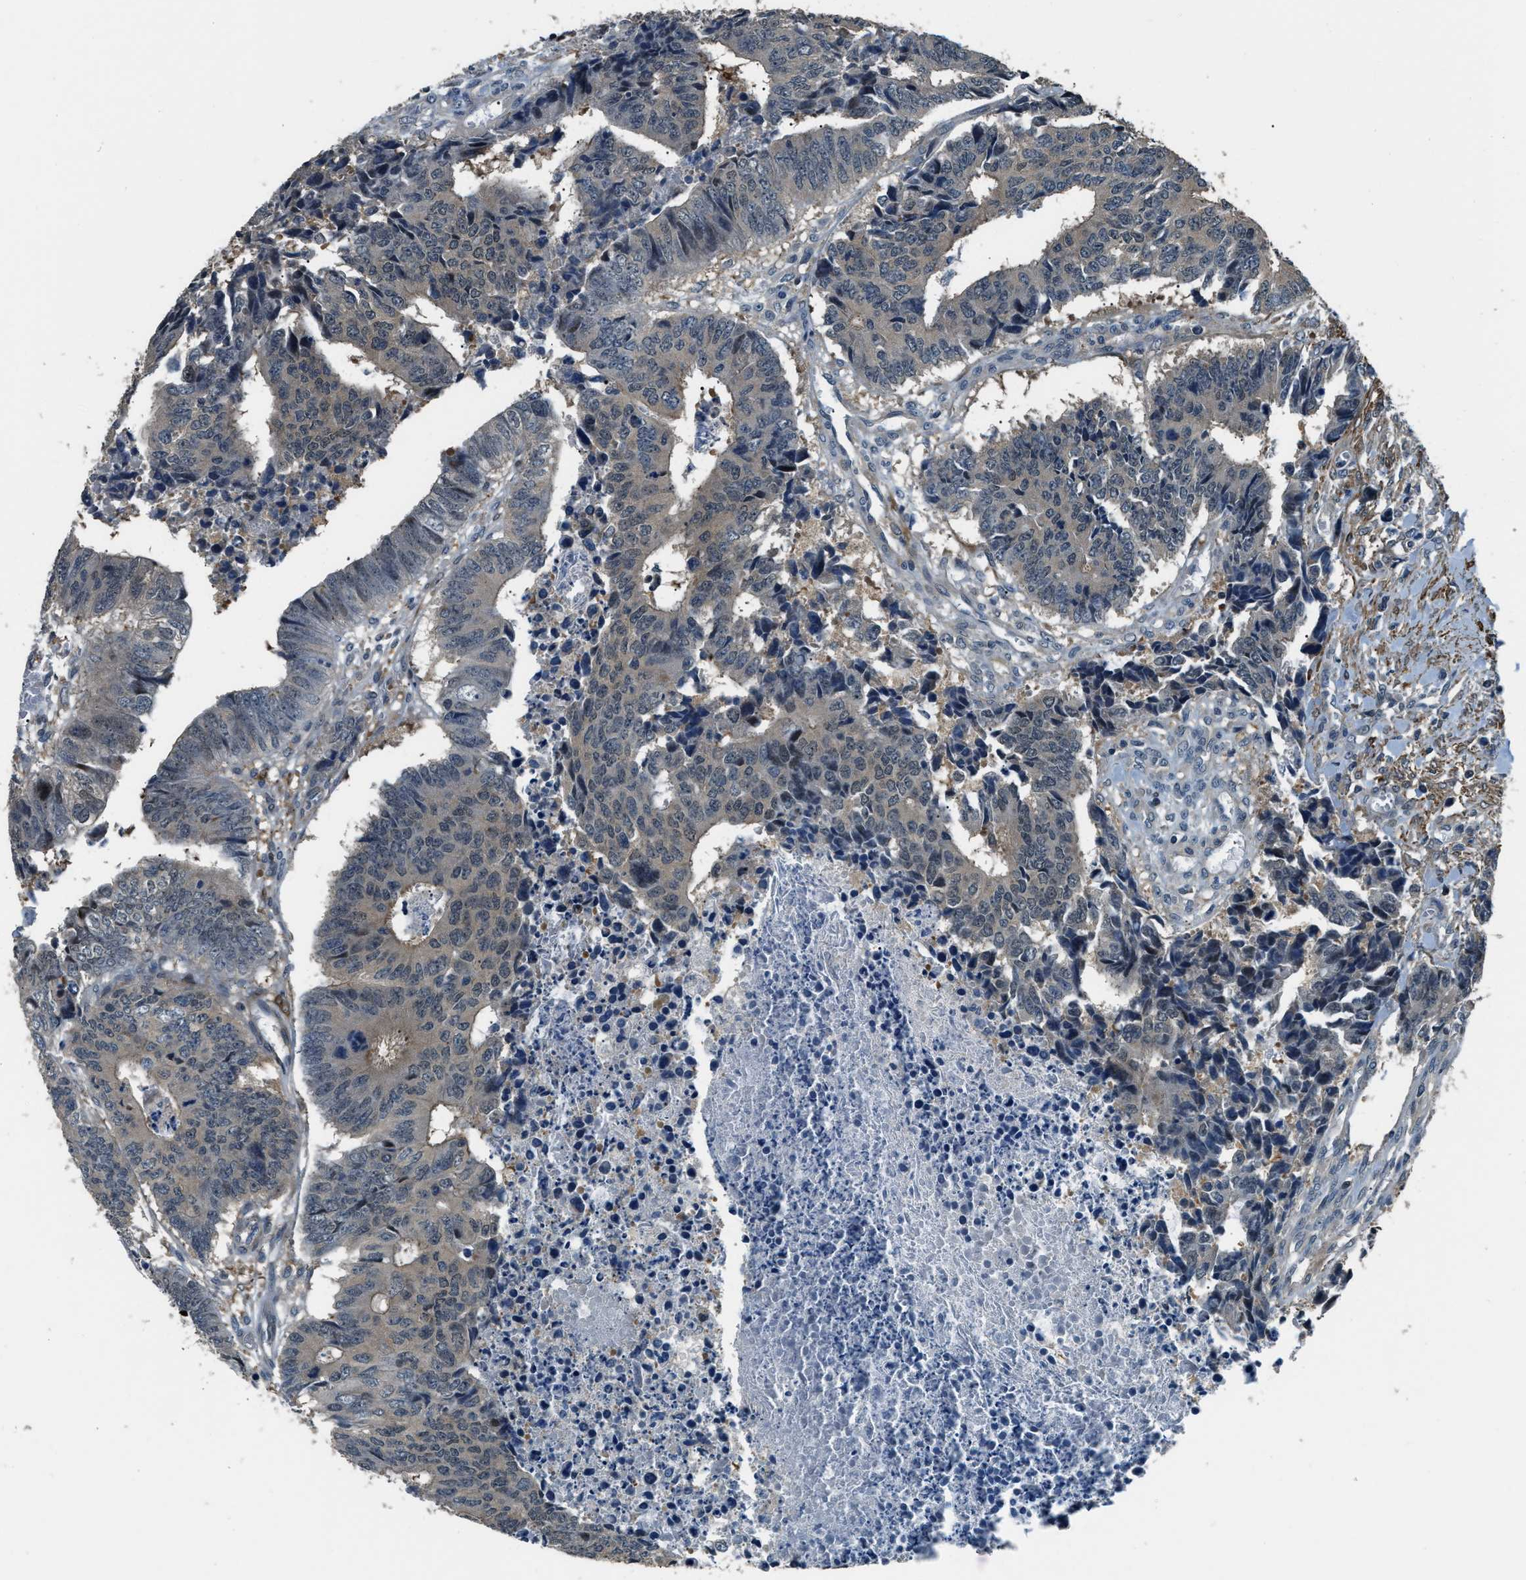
{"staining": {"intensity": "weak", "quantity": "<25%", "location": "cytoplasmic/membranous"}, "tissue": "colorectal cancer", "cell_type": "Tumor cells", "image_type": "cancer", "snomed": [{"axis": "morphology", "description": "Adenocarcinoma, NOS"}, {"axis": "topography", "description": "Rectum"}], "caption": "Tumor cells show no significant expression in colorectal adenocarcinoma.", "gene": "NUDCD3", "patient": {"sex": "male", "age": 84}}